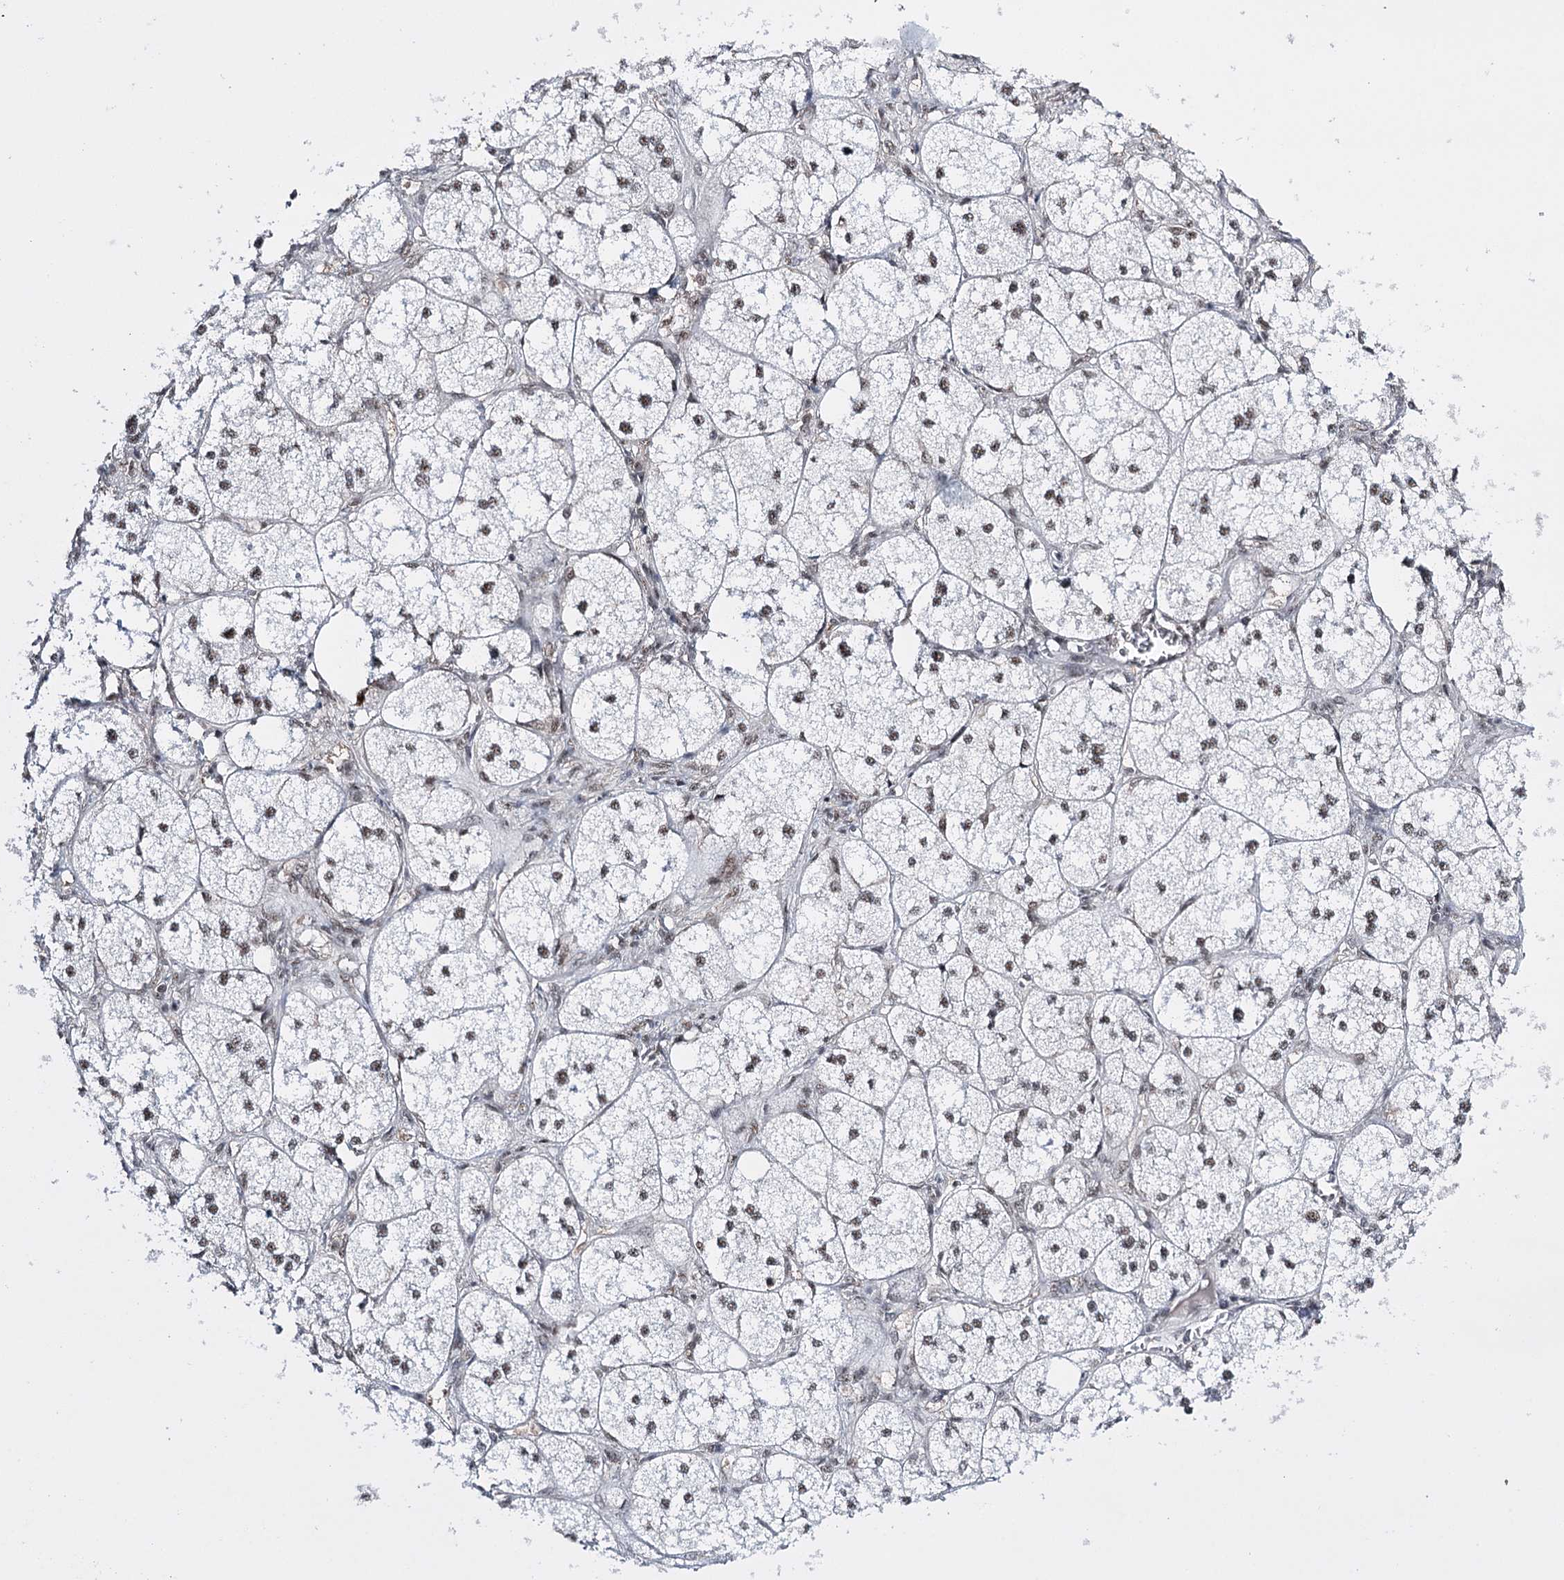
{"staining": {"intensity": "moderate", "quantity": ">75%", "location": "nuclear"}, "tissue": "adrenal gland", "cell_type": "Glandular cells", "image_type": "normal", "snomed": [{"axis": "morphology", "description": "Normal tissue, NOS"}, {"axis": "topography", "description": "Adrenal gland"}], "caption": "An image showing moderate nuclear staining in about >75% of glandular cells in benign adrenal gland, as visualized by brown immunohistochemical staining.", "gene": "PRPF40A", "patient": {"sex": "female", "age": 61}}